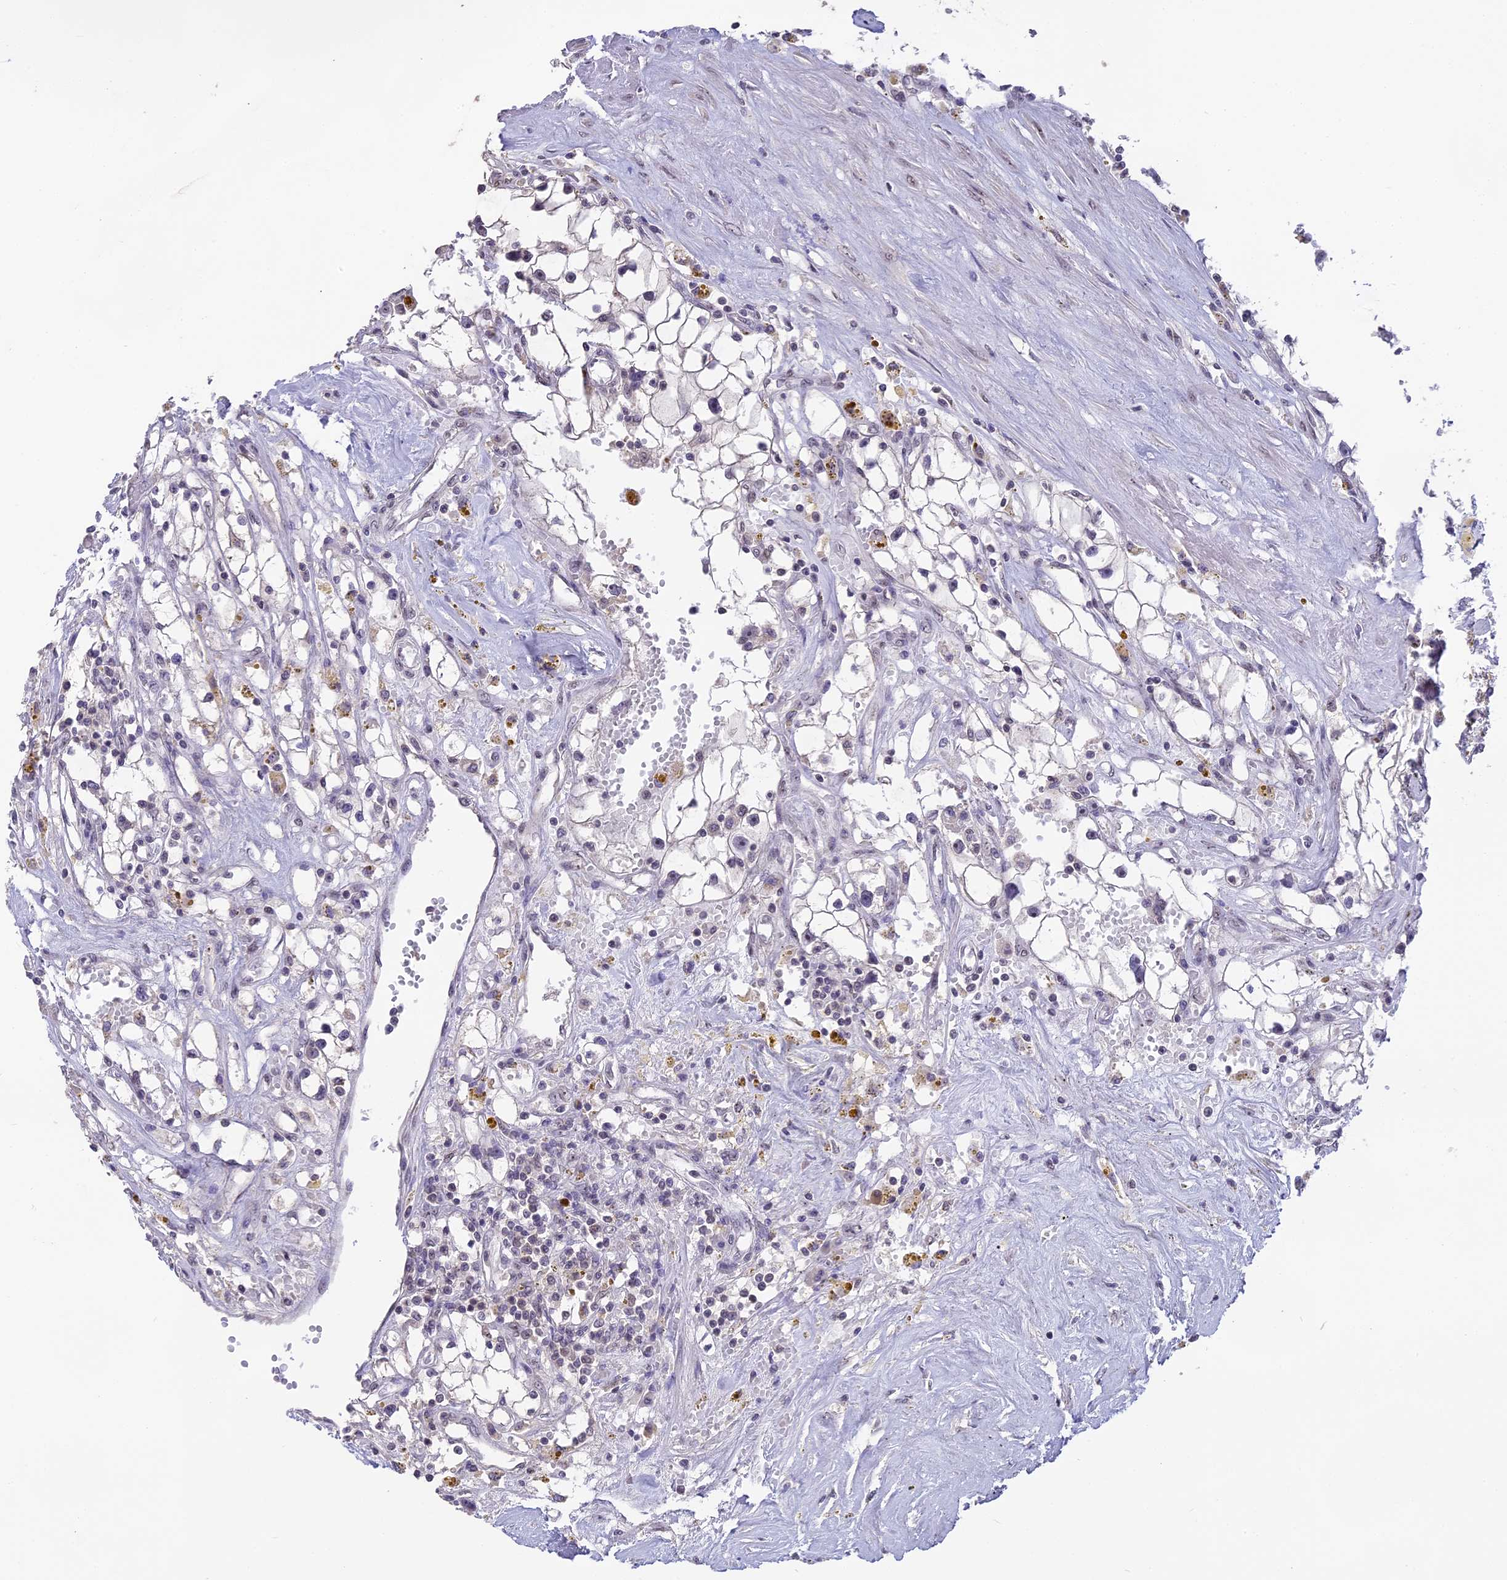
{"staining": {"intensity": "negative", "quantity": "none", "location": "none"}, "tissue": "renal cancer", "cell_type": "Tumor cells", "image_type": "cancer", "snomed": [{"axis": "morphology", "description": "Adenocarcinoma, NOS"}, {"axis": "topography", "description": "Kidney"}], "caption": "Tumor cells show no significant expression in renal cancer.", "gene": "SETD2", "patient": {"sex": "male", "age": 56}}